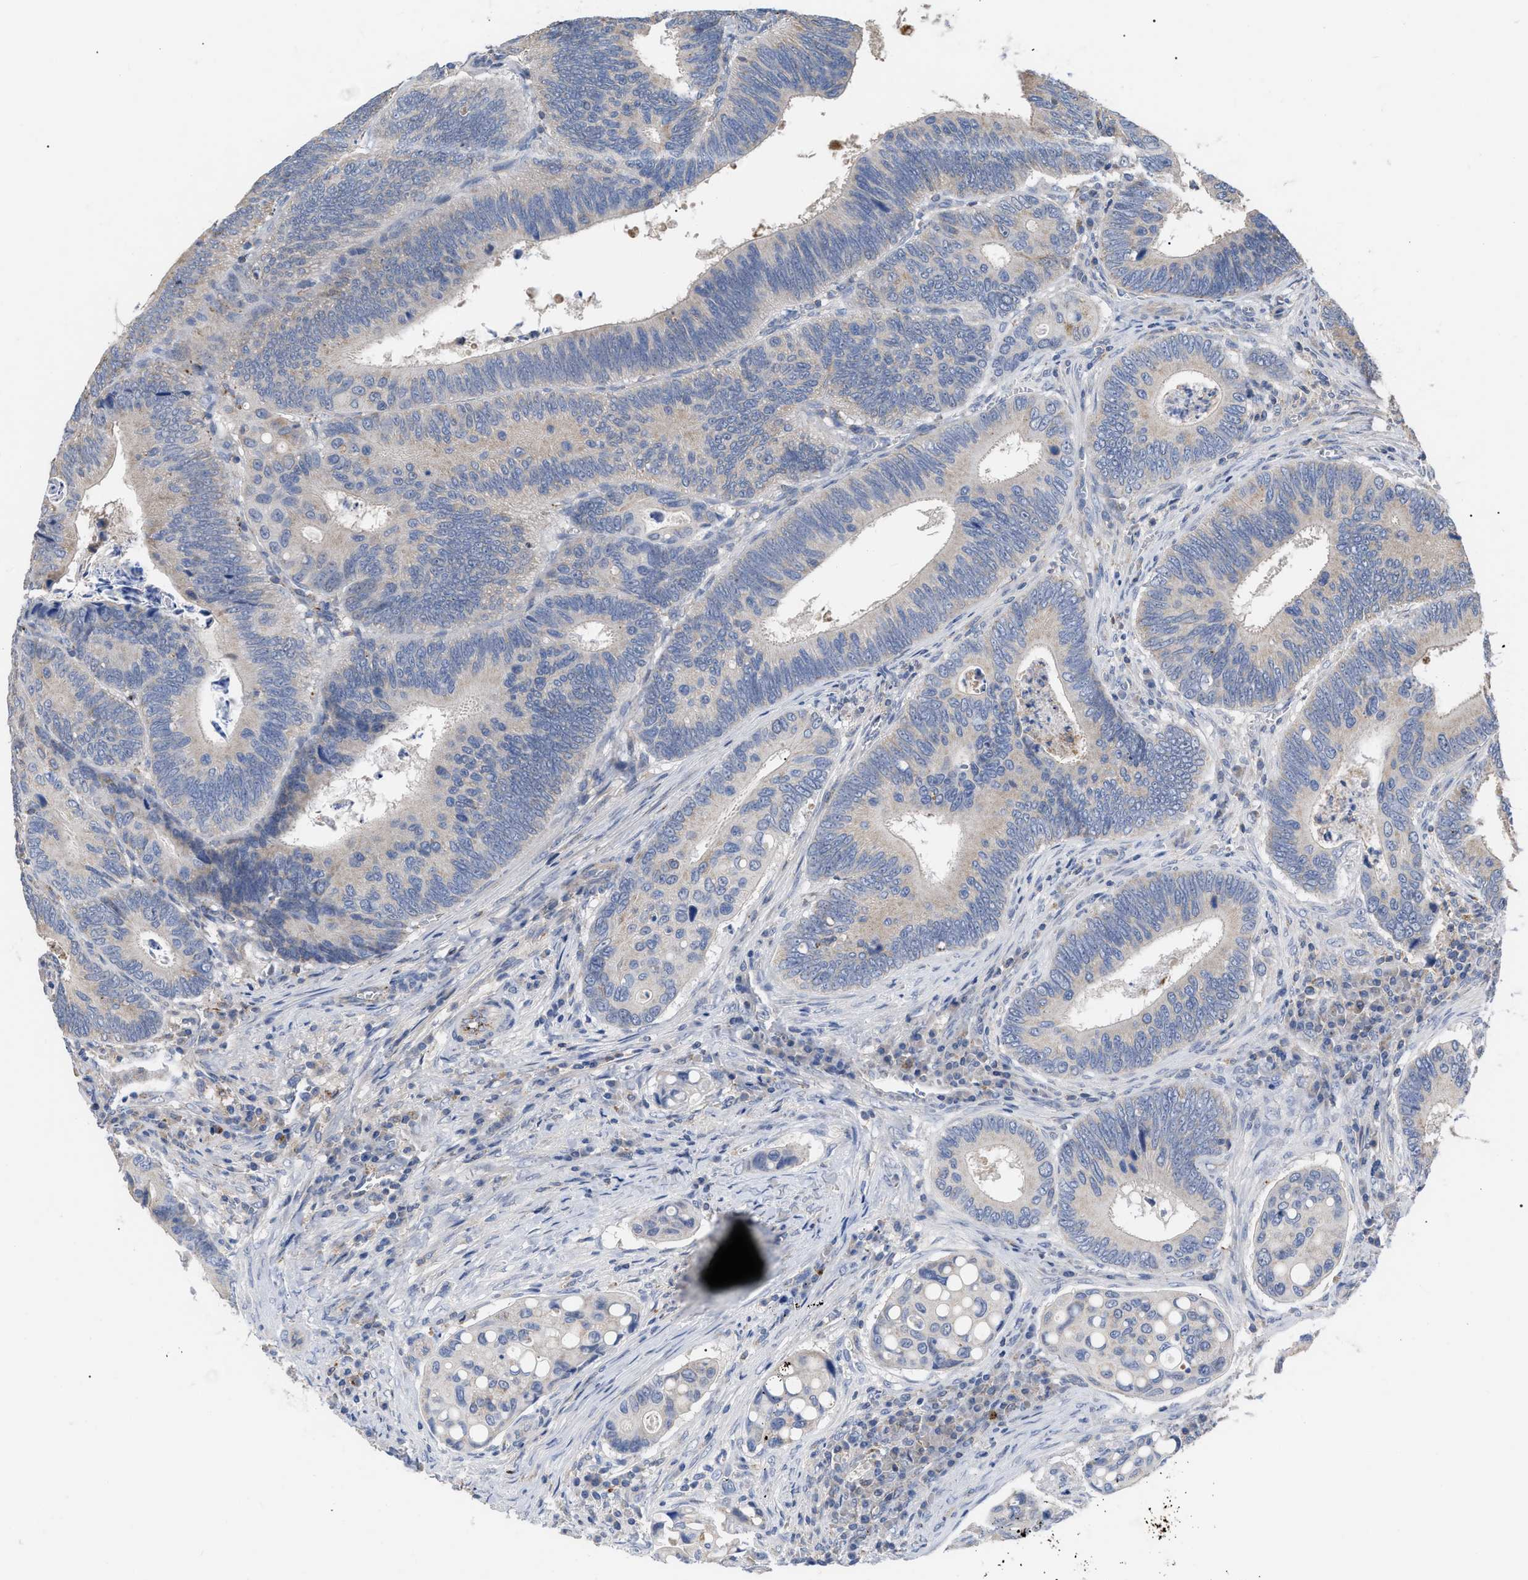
{"staining": {"intensity": "negative", "quantity": "none", "location": "none"}, "tissue": "colorectal cancer", "cell_type": "Tumor cells", "image_type": "cancer", "snomed": [{"axis": "morphology", "description": "Inflammation, NOS"}, {"axis": "morphology", "description": "Adenocarcinoma, NOS"}, {"axis": "topography", "description": "Colon"}], "caption": "There is no significant expression in tumor cells of adenocarcinoma (colorectal).", "gene": "FAM171A2", "patient": {"sex": "male", "age": 72}}